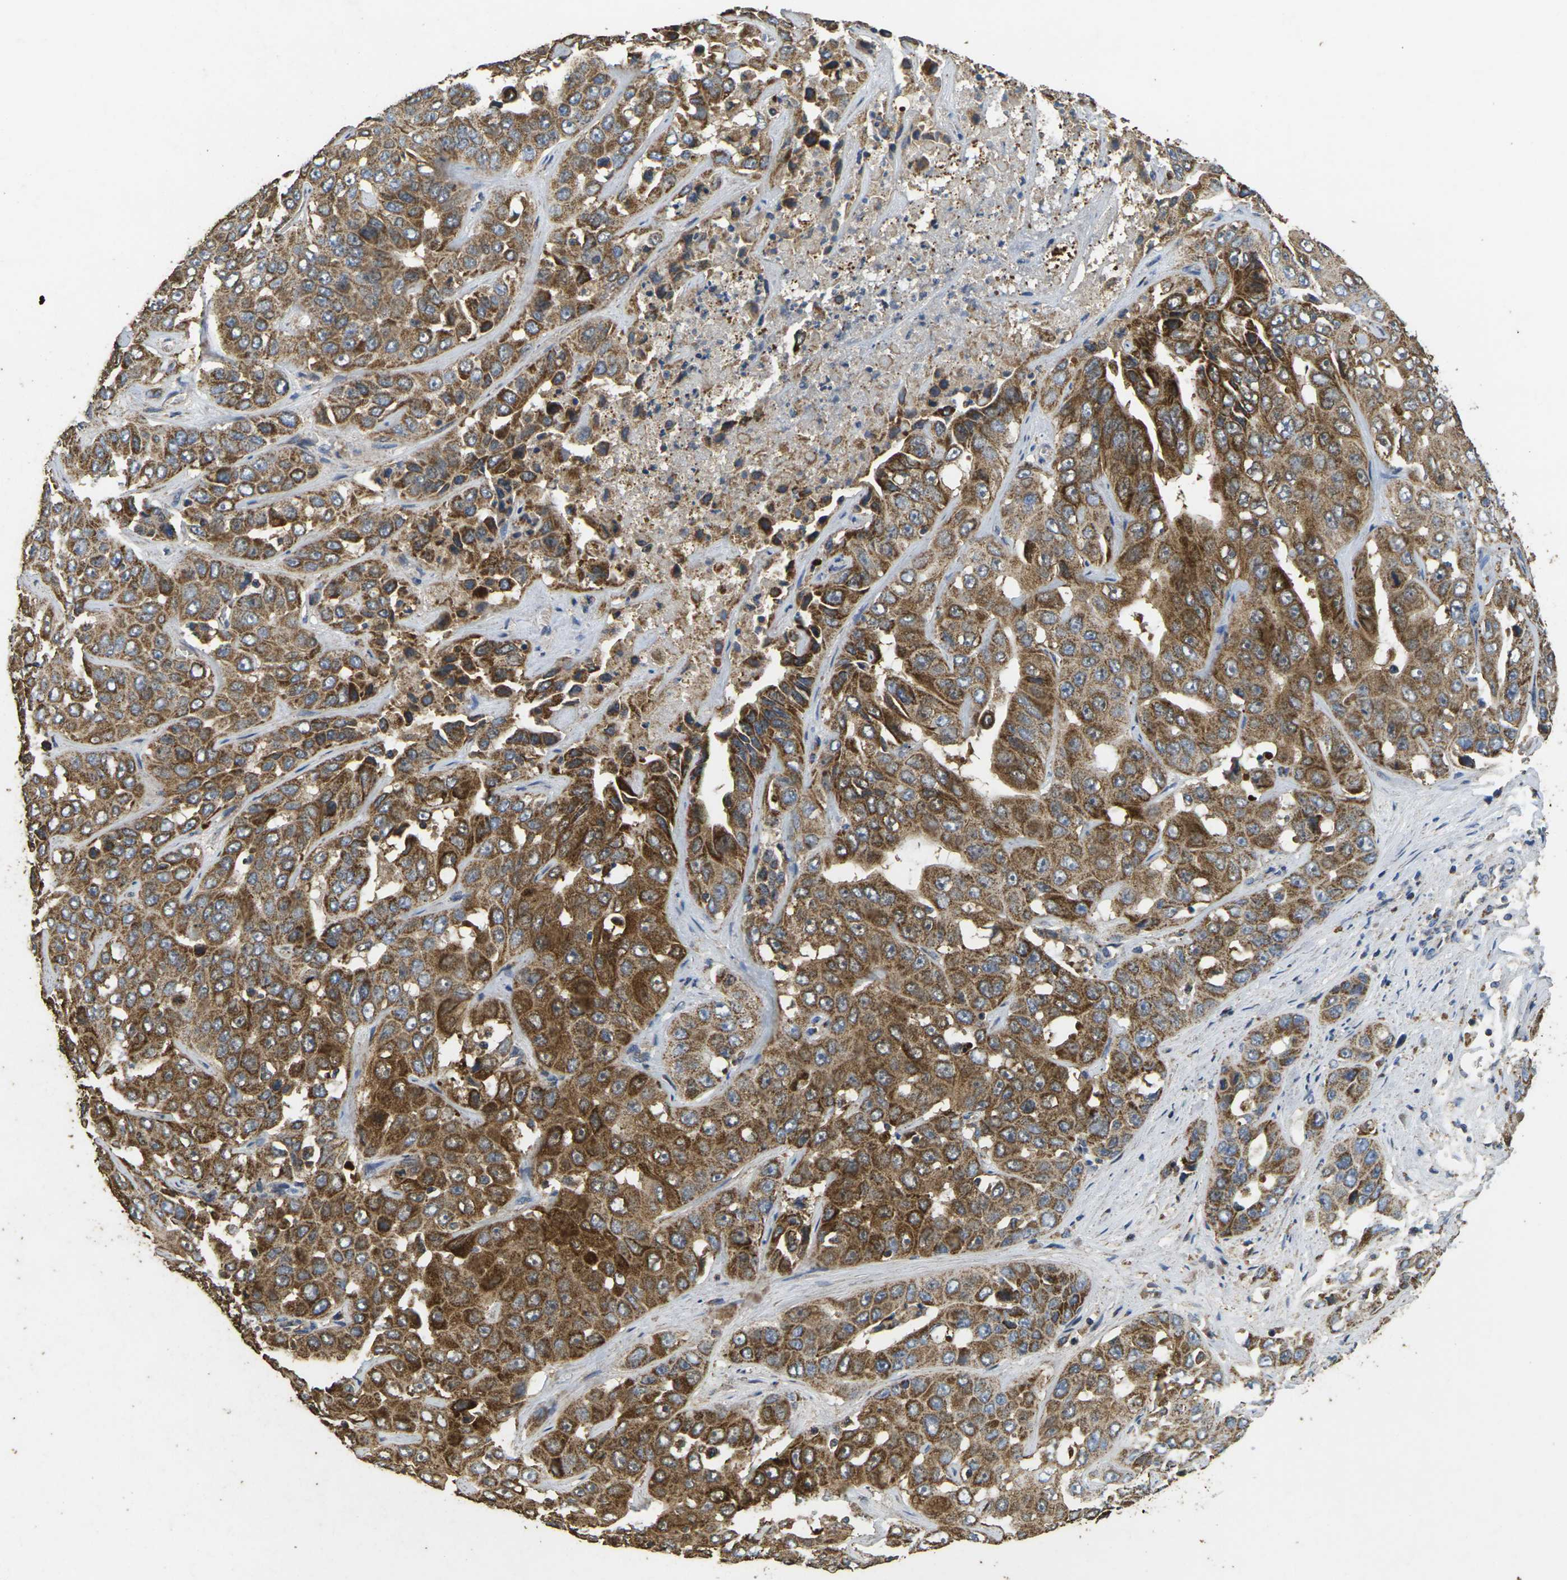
{"staining": {"intensity": "moderate", "quantity": ">75%", "location": "cytoplasmic/membranous"}, "tissue": "liver cancer", "cell_type": "Tumor cells", "image_type": "cancer", "snomed": [{"axis": "morphology", "description": "Cholangiocarcinoma"}, {"axis": "topography", "description": "Liver"}], "caption": "Liver cancer was stained to show a protein in brown. There is medium levels of moderate cytoplasmic/membranous expression in about >75% of tumor cells. The protein is shown in brown color, while the nuclei are stained blue.", "gene": "MAPK11", "patient": {"sex": "female", "age": 52}}